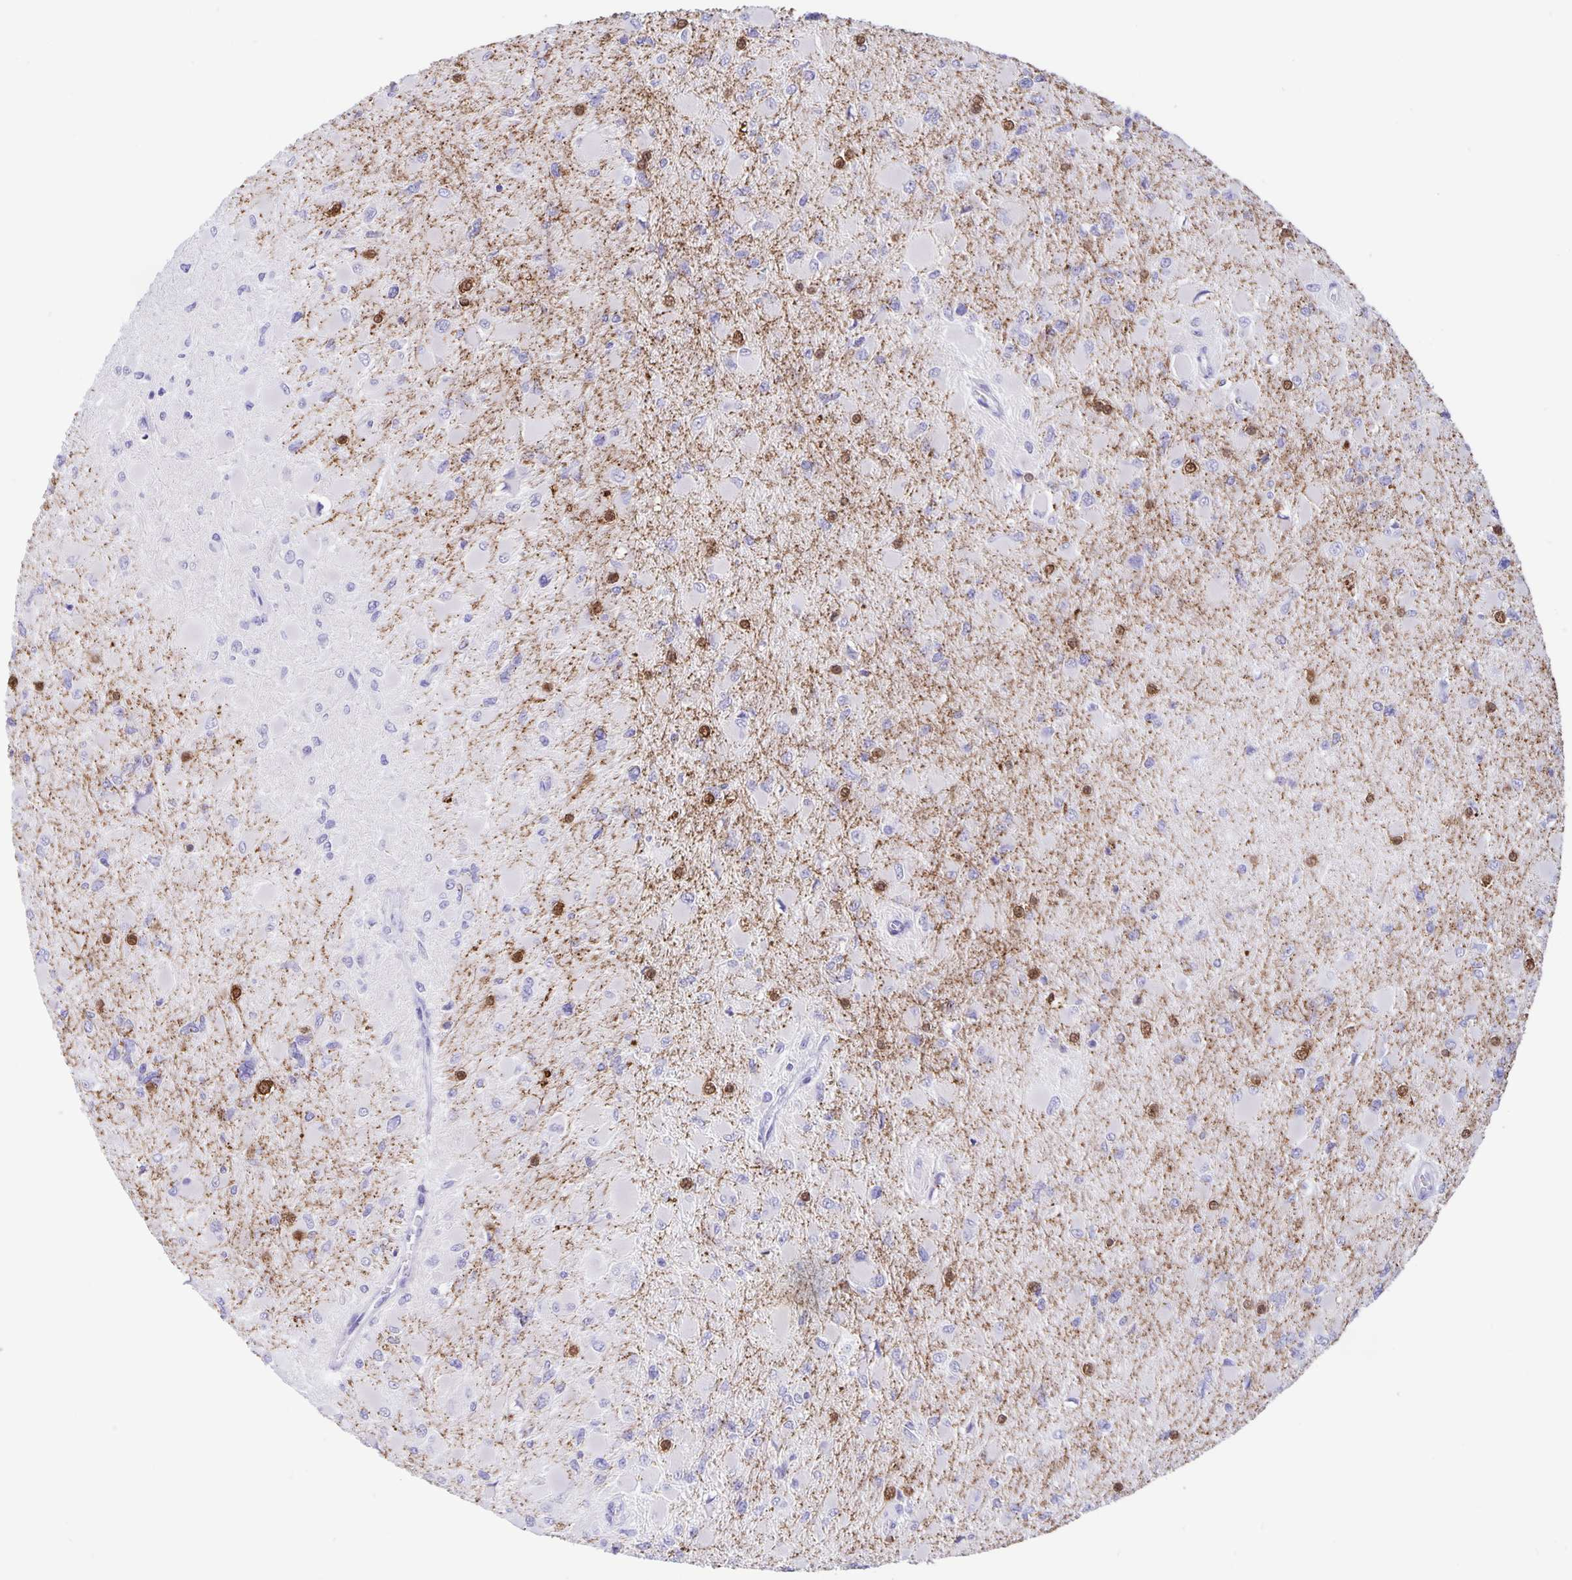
{"staining": {"intensity": "negative", "quantity": "none", "location": "none"}, "tissue": "glioma", "cell_type": "Tumor cells", "image_type": "cancer", "snomed": [{"axis": "morphology", "description": "Glioma, malignant, High grade"}, {"axis": "topography", "description": "Cerebral cortex"}], "caption": "Malignant high-grade glioma was stained to show a protein in brown. There is no significant staining in tumor cells.", "gene": "ERMN", "patient": {"sex": "female", "age": 36}}